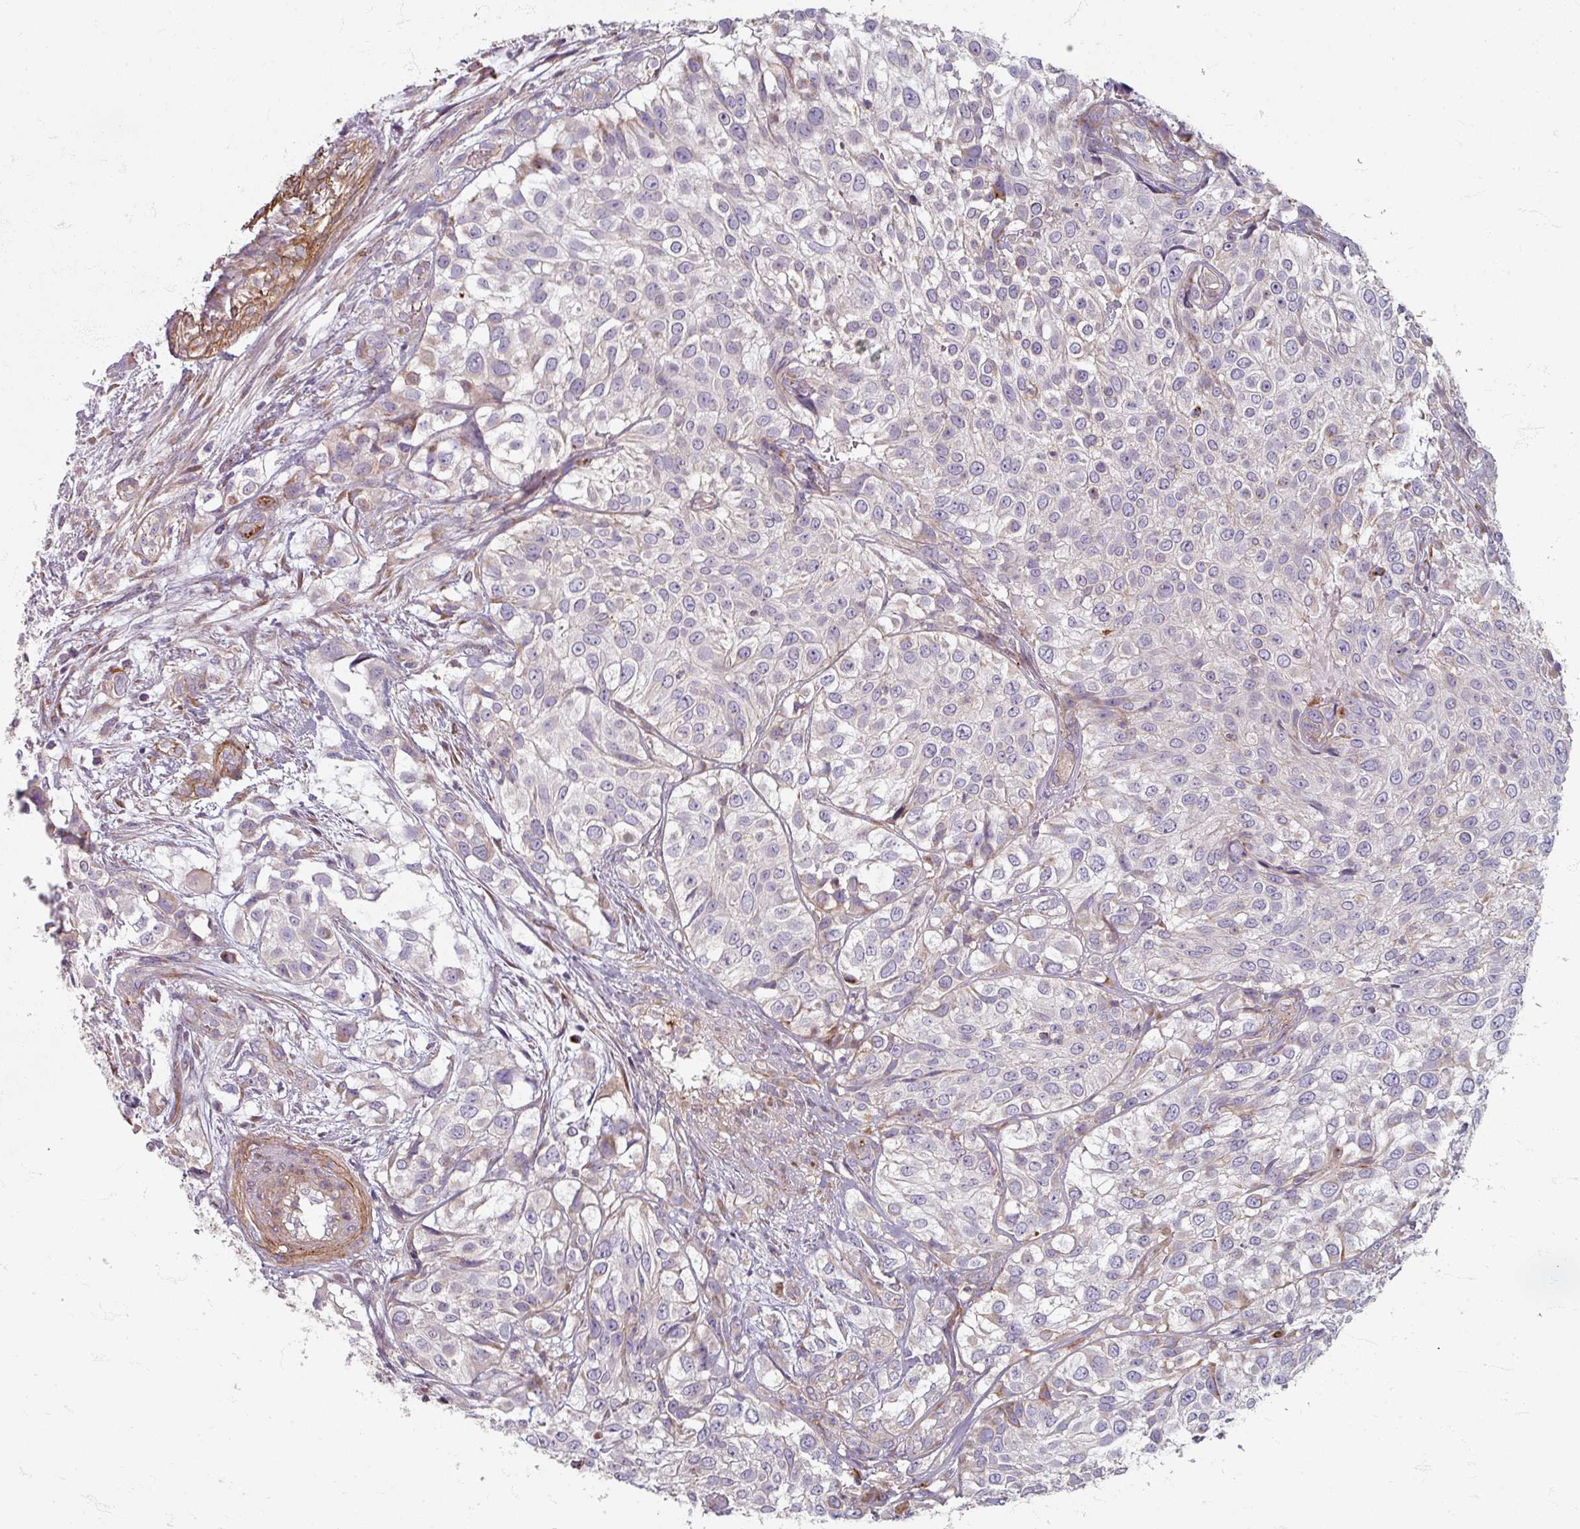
{"staining": {"intensity": "negative", "quantity": "none", "location": "none"}, "tissue": "urothelial cancer", "cell_type": "Tumor cells", "image_type": "cancer", "snomed": [{"axis": "morphology", "description": "Urothelial carcinoma, High grade"}, {"axis": "topography", "description": "Urinary bladder"}], "caption": "There is no significant staining in tumor cells of urothelial cancer. (Brightfield microscopy of DAB immunohistochemistry (IHC) at high magnification).", "gene": "GABARAPL1", "patient": {"sex": "male", "age": 56}}